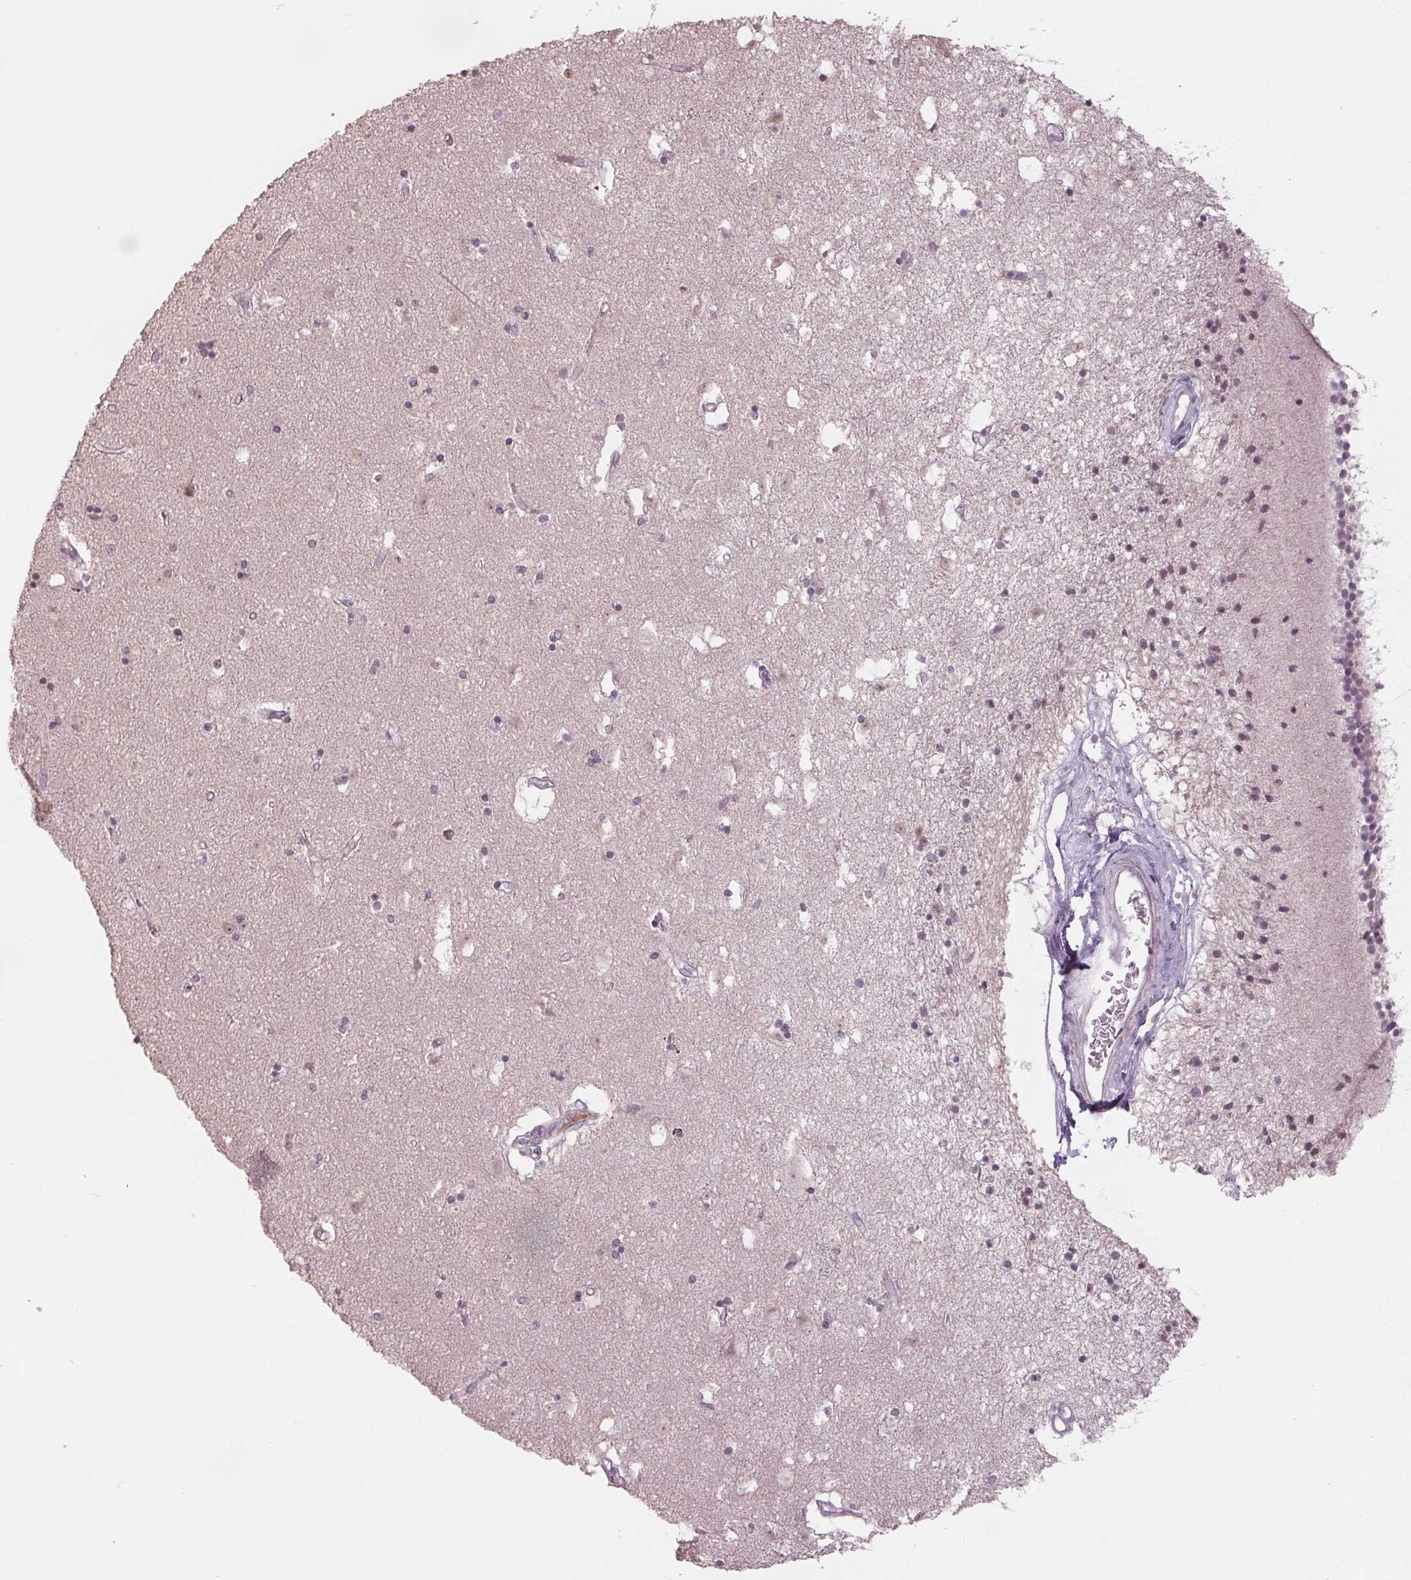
{"staining": {"intensity": "negative", "quantity": "none", "location": "none"}, "tissue": "caudate", "cell_type": "Glial cells", "image_type": "normal", "snomed": [{"axis": "morphology", "description": "Normal tissue, NOS"}, {"axis": "topography", "description": "Lateral ventricle wall"}], "caption": "This is an immunohistochemistry micrograph of normal human caudate. There is no staining in glial cells.", "gene": "CXCL16", "patient": {"sex": "female", "age": 71}}